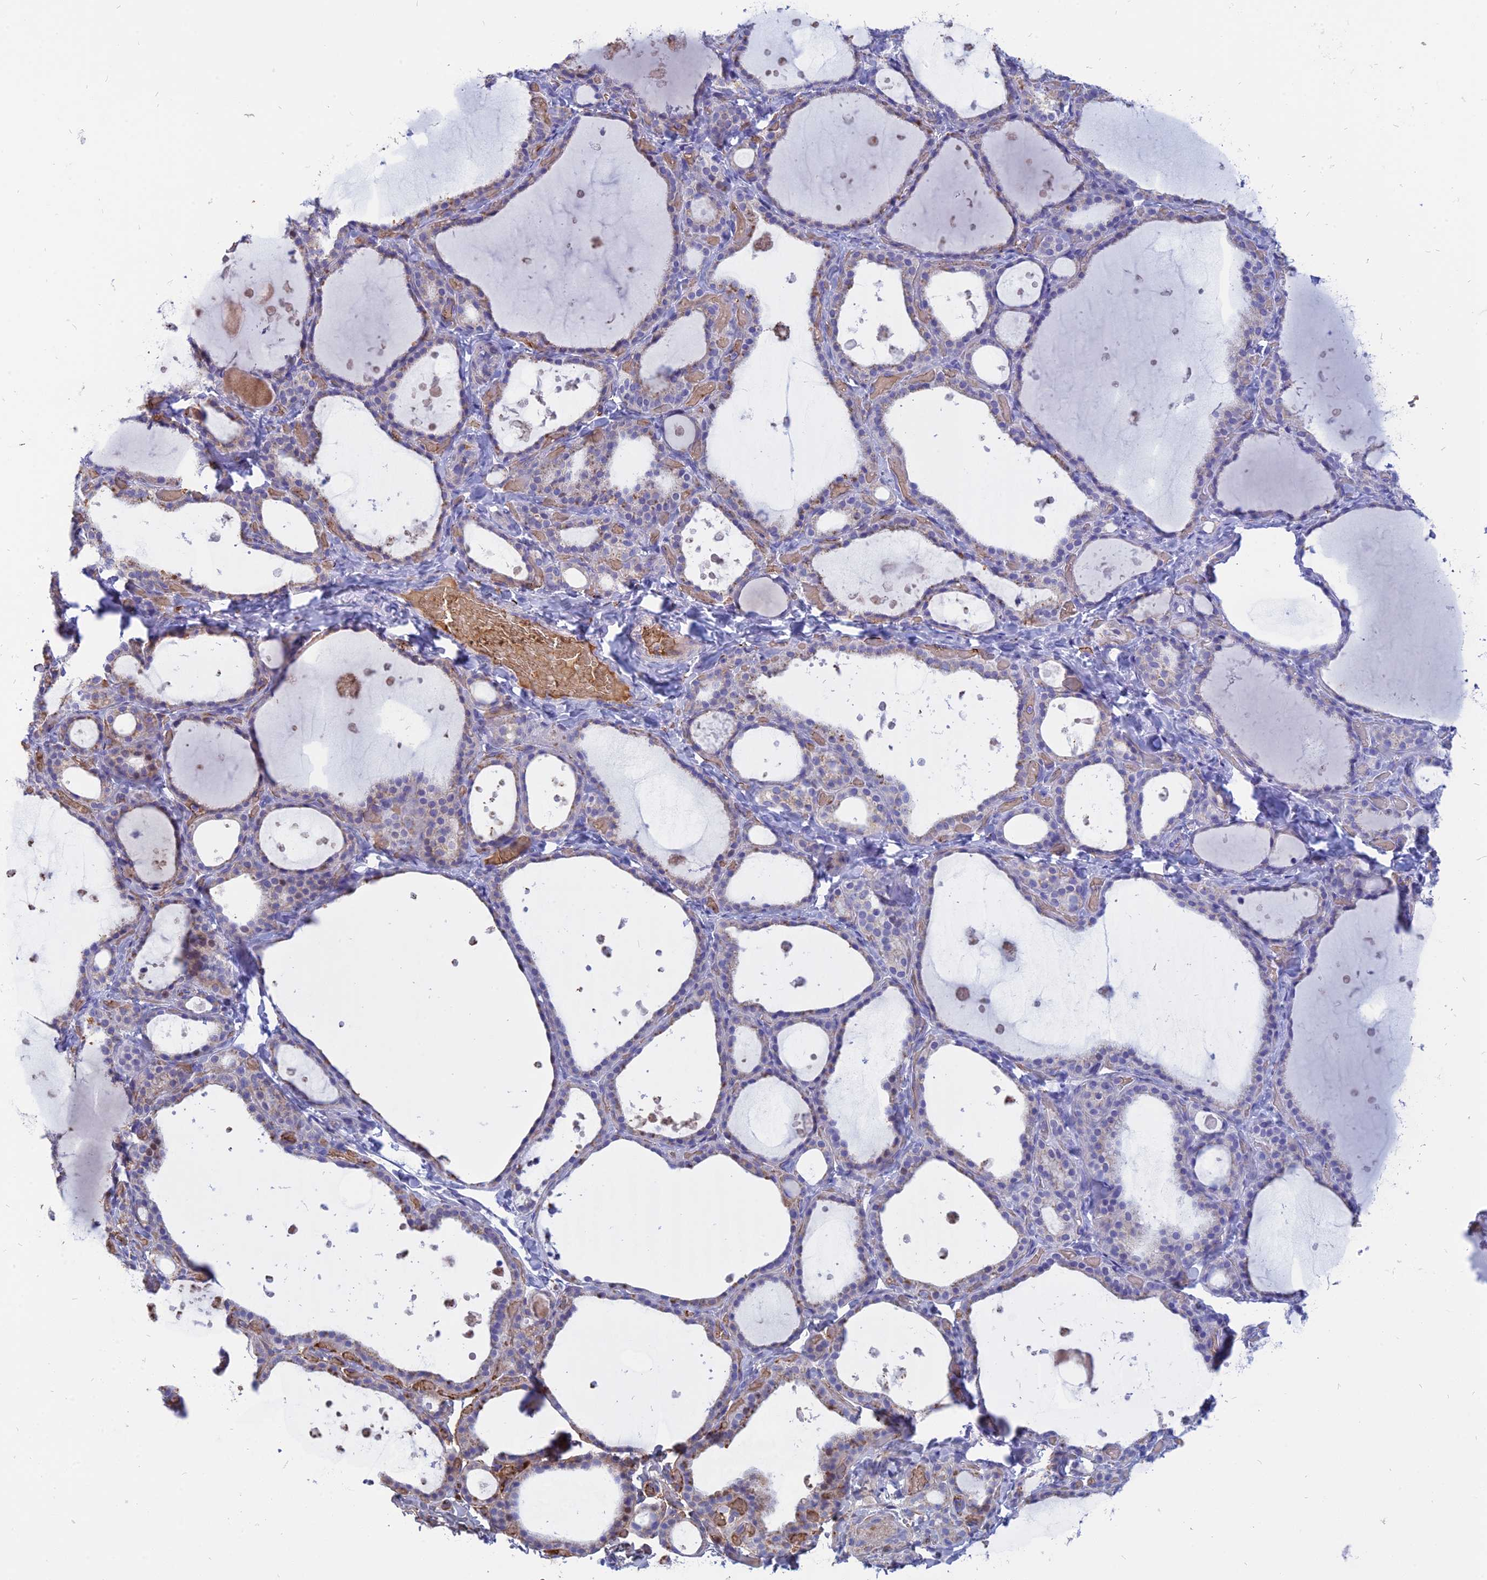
{"staining": {"intensity": "negative", "quantity": "none", "location": "none"}, "tissue": "thyroid gland", "cell_type": "Glandular cells", "image_type": "normal", "snomed": [{"axis": "morphology", "description": "Normal tissue, NOS"}, {"axis": "topography", "description": "Thyroid gland"}], "caption": "DAB (3,3'-diaminobenzidine) immunohistochemical staining of normal thyroid gland reveals no significant expression in glandular cells.", "gene": "HHAT", "patient": {"sex": "female", "age": 44}}